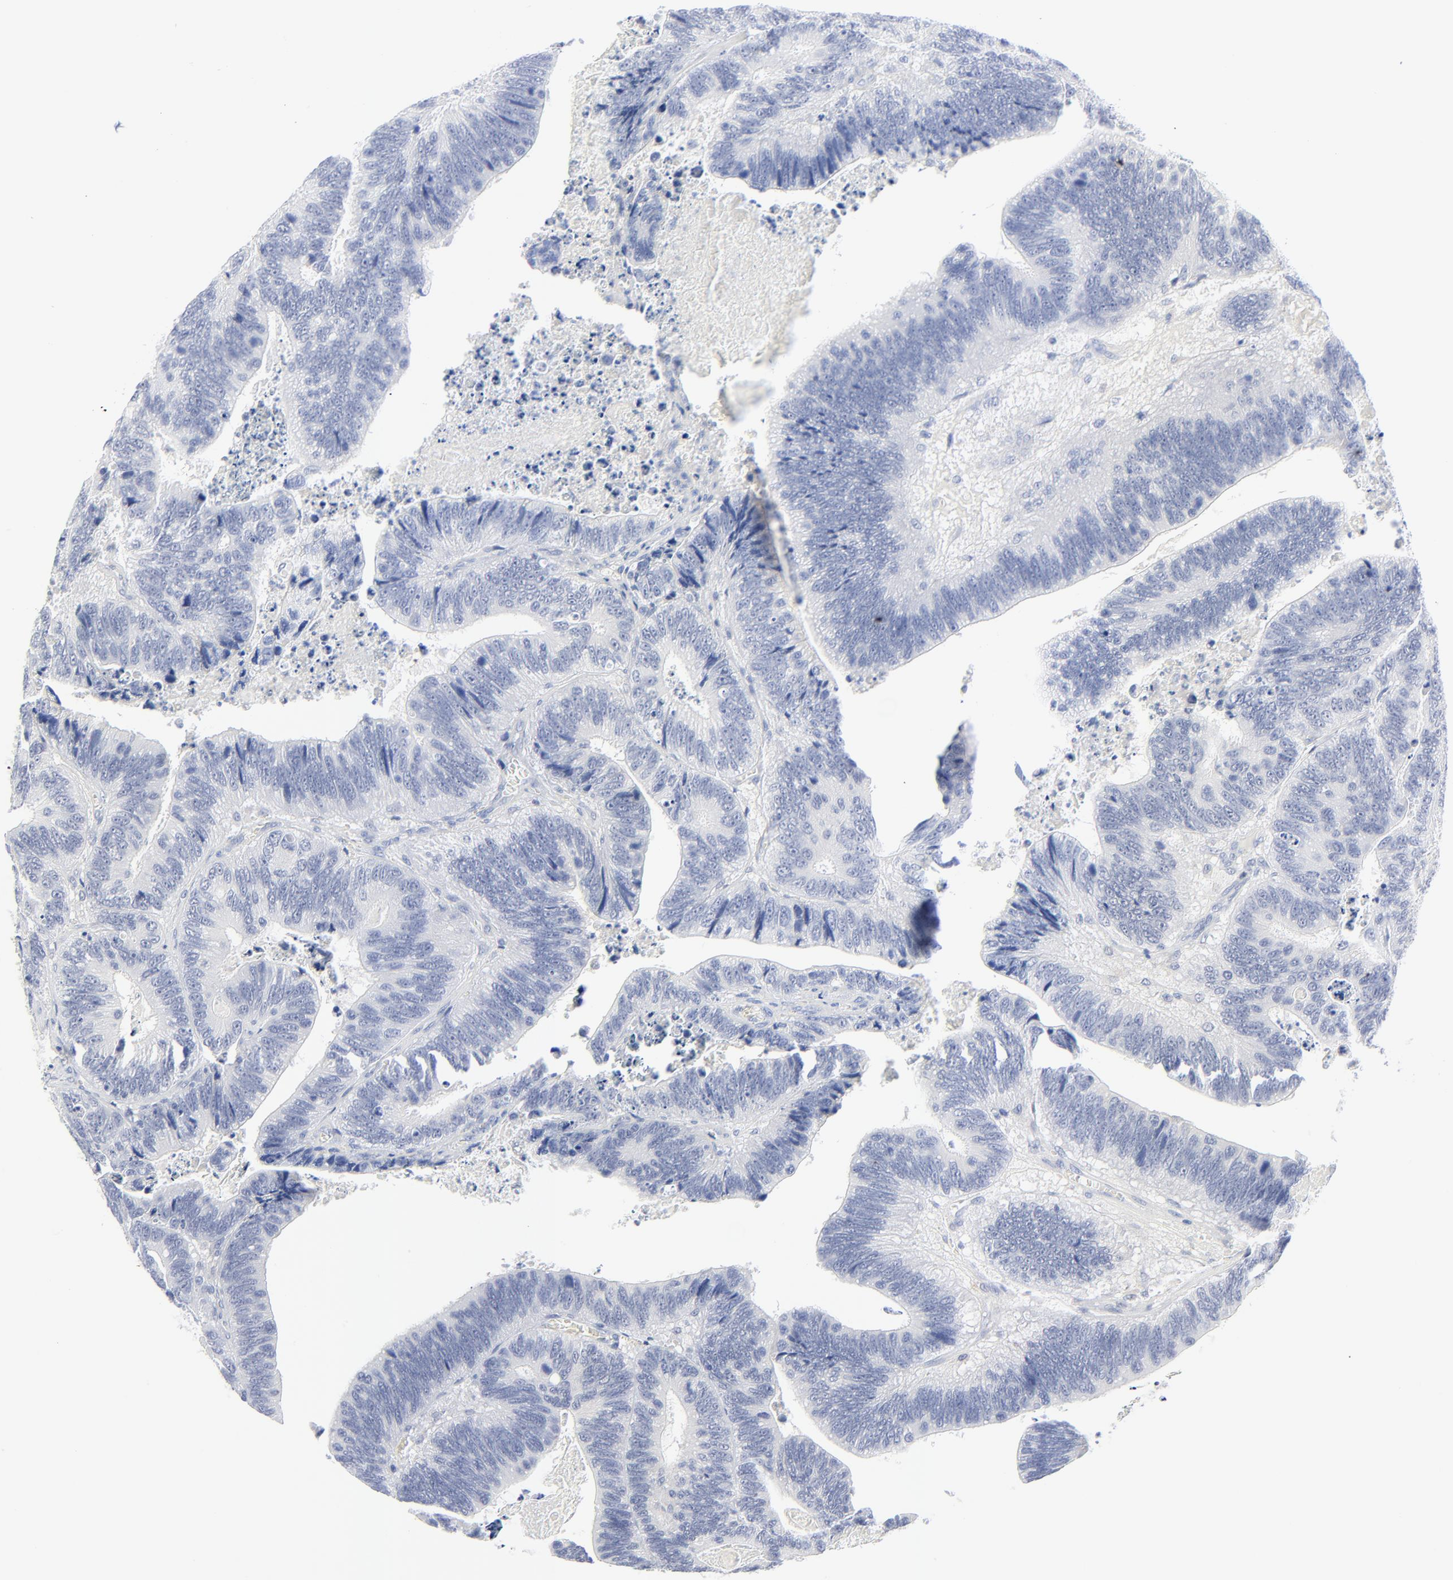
{"staining": {"intensity": "negative", "quantity": "none", "location": "none"}, "tissue": "colorectal cancer", "cell_type": "Tumor cells", "image_type": "cancer", "snomed": [{"axis": "morphology", "description": "Adenocarcinoma, NOS"}, {"axis": "topography", "description": "Colon"}], "caption": "There is no significant expression in tumor cells of colorectal cancer. (DAB (3,3'-diaminobenzidine) IHC with hematoxylin counter stain).", "gene": "CLEC4G", "patient": {"sex": "male", "age": 72}}